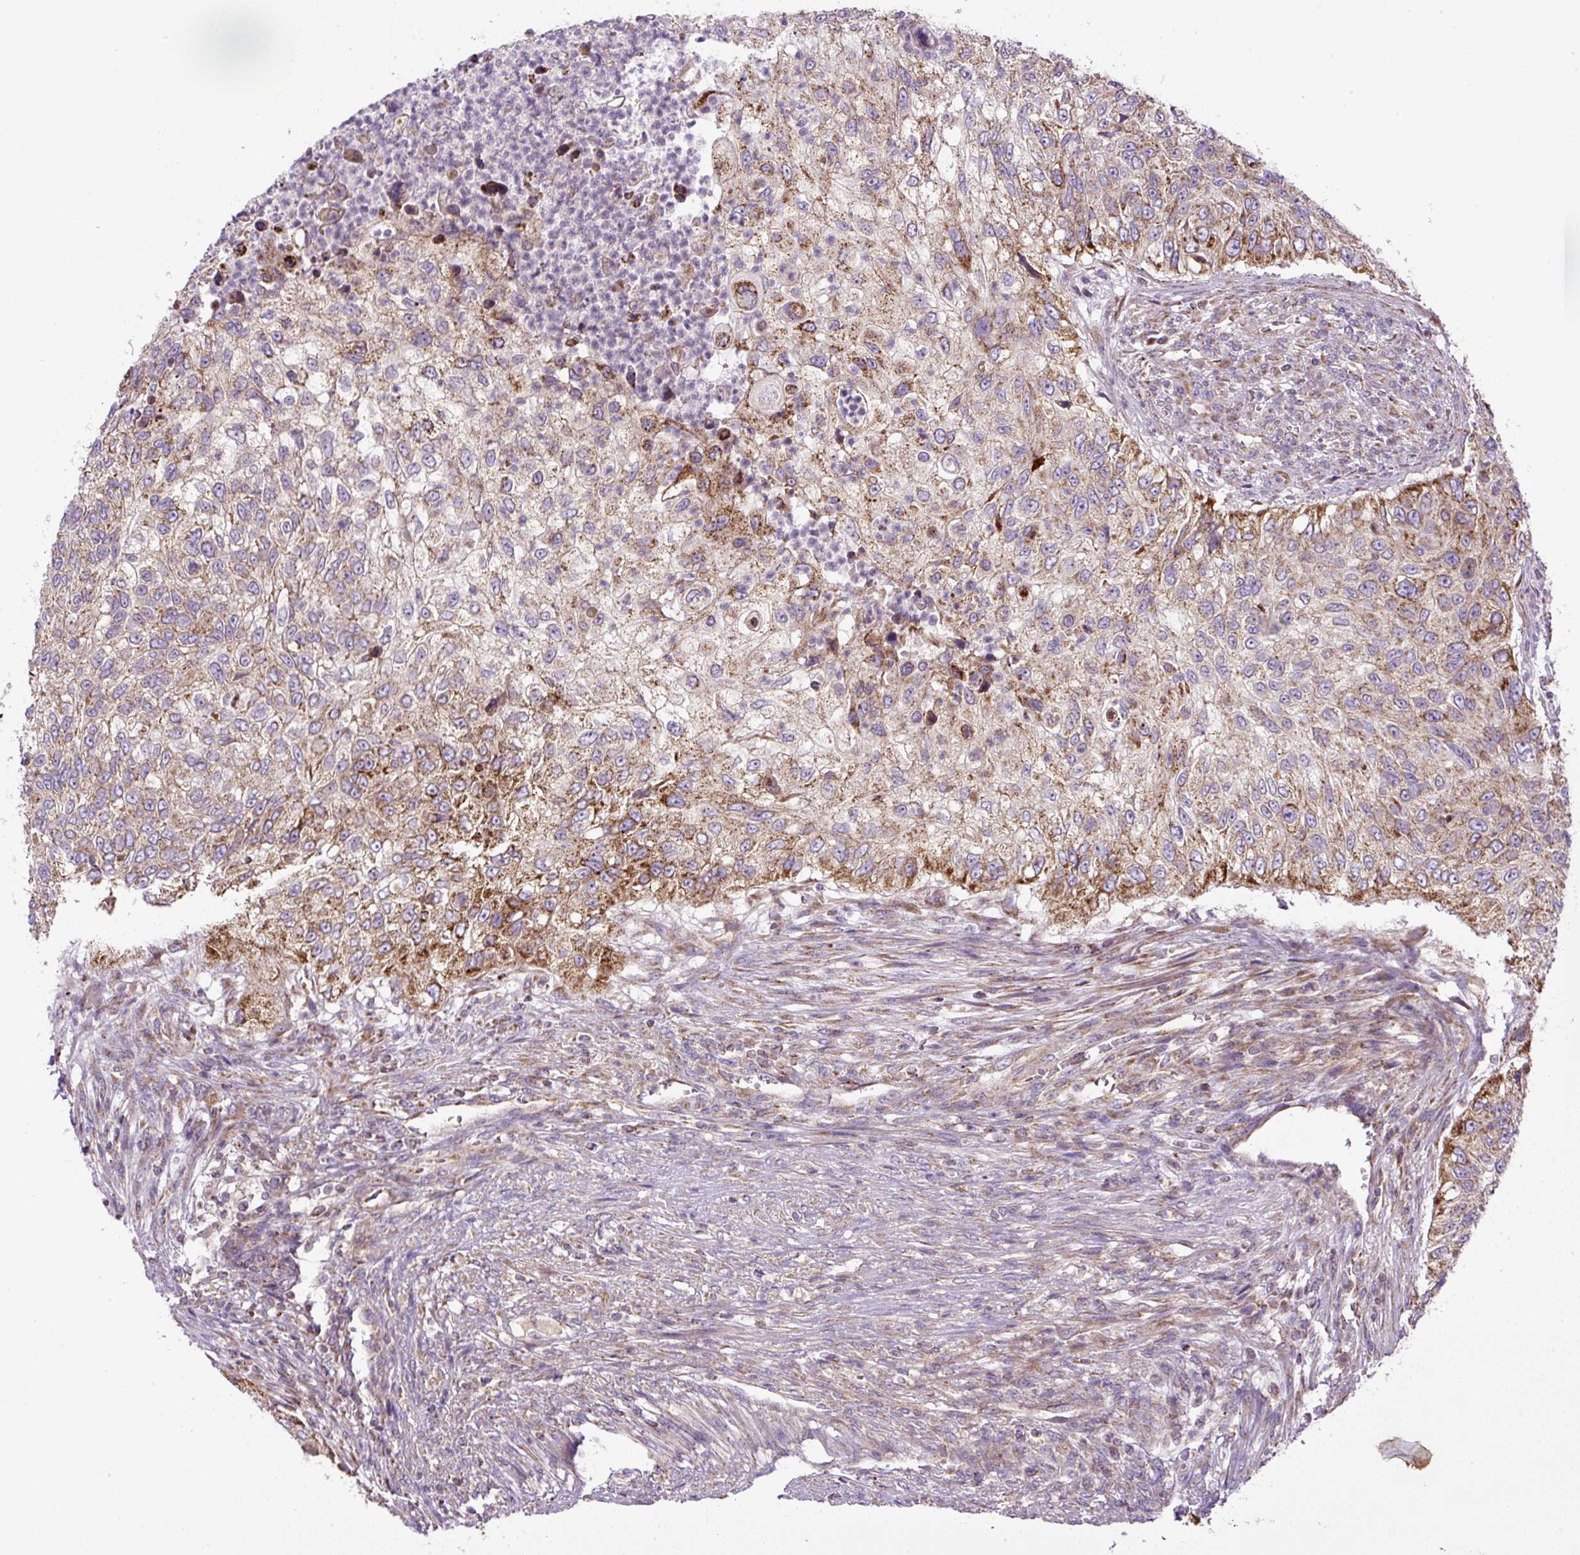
{"staining": {"intensity": "moderate", "quantity": ">75%", "location": "cytoplasmic/membranous"}, "tissue": "urothelial cancer", "cell_type": "Tumor cells", "image_type": "cancer", "snomed": [{"axis": "morphology", "description": "Urothelial carcinoma, High grade"}, {"axis": "topography", "description": "Urinary bladder"}], "caption": "Immunohistochemistry of human high-grade urothelial carcinoma reveals medium levels of moderate cytoplasmic/membranous positivity in approximately >75% of tumor cells. (Brightfield microscopy of DAB IHC at high magnification).", "gene": "ZNF547", "patient": {"sex": "female", "age": 60}}